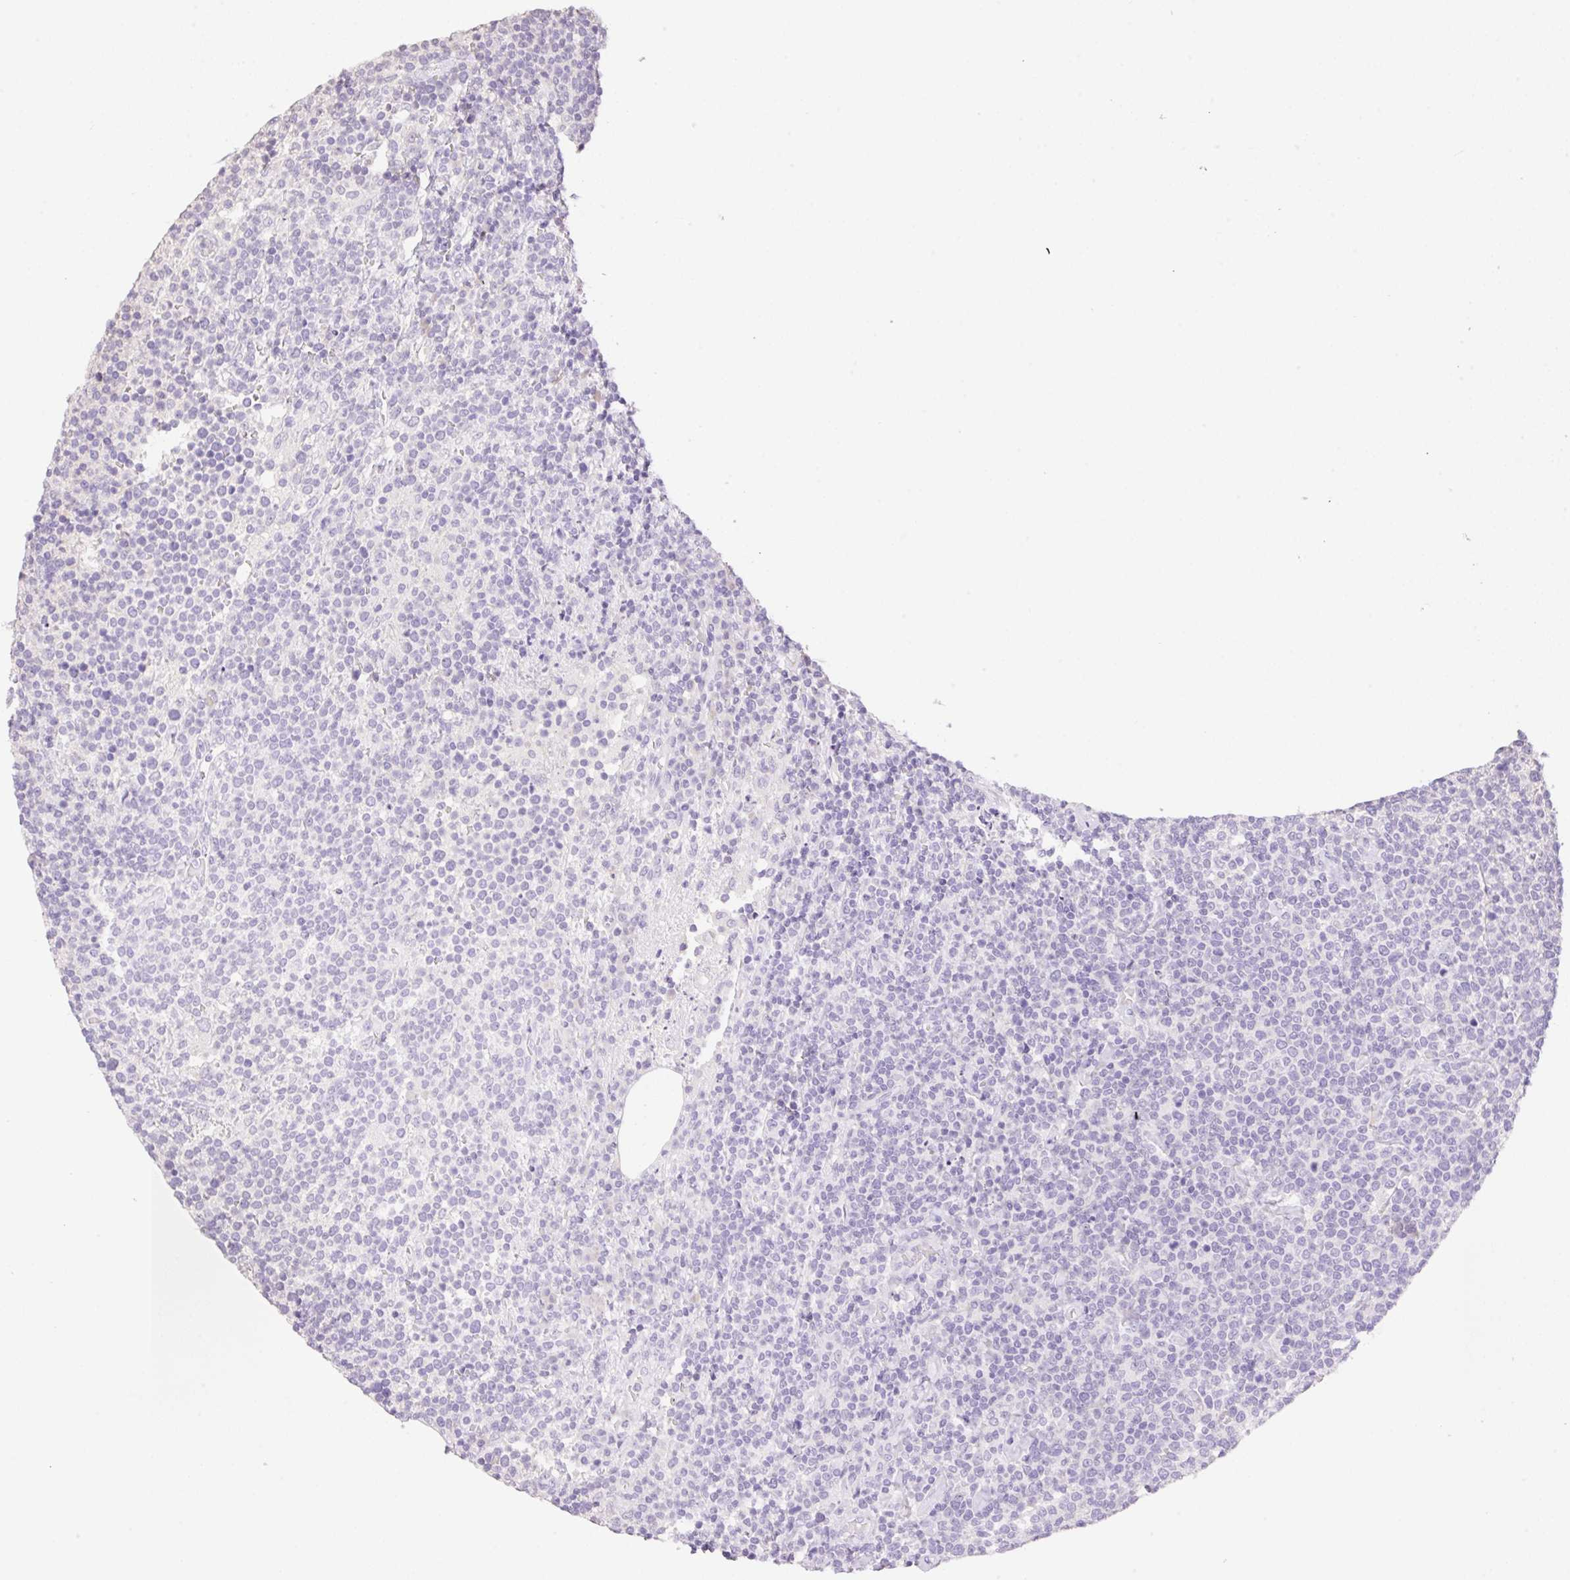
{"staining": {"intensity": "negative", "quantity": "none", "location": "none"}, "tissue": "lymphoma", "cell_type": "Tumor cells", "image_type": "cancer", "snomed": [{"axis": "morphology", "description": "Malignant lymphoma, non-Hodgkin's type, High grade"}, {"axis": "topography", "description": "Lymph node"}], "caption": "A high-resolution micrograph shows immunohistochemistry (IHC) staining of lymphoma, which exhibits no significant positivity in tumor cells. (DAB immunohistochemistry (IHC) with hematoxylin counter stain).", "gene": "HCRTR2", "patient": {"sex": "male", "age": 61}}